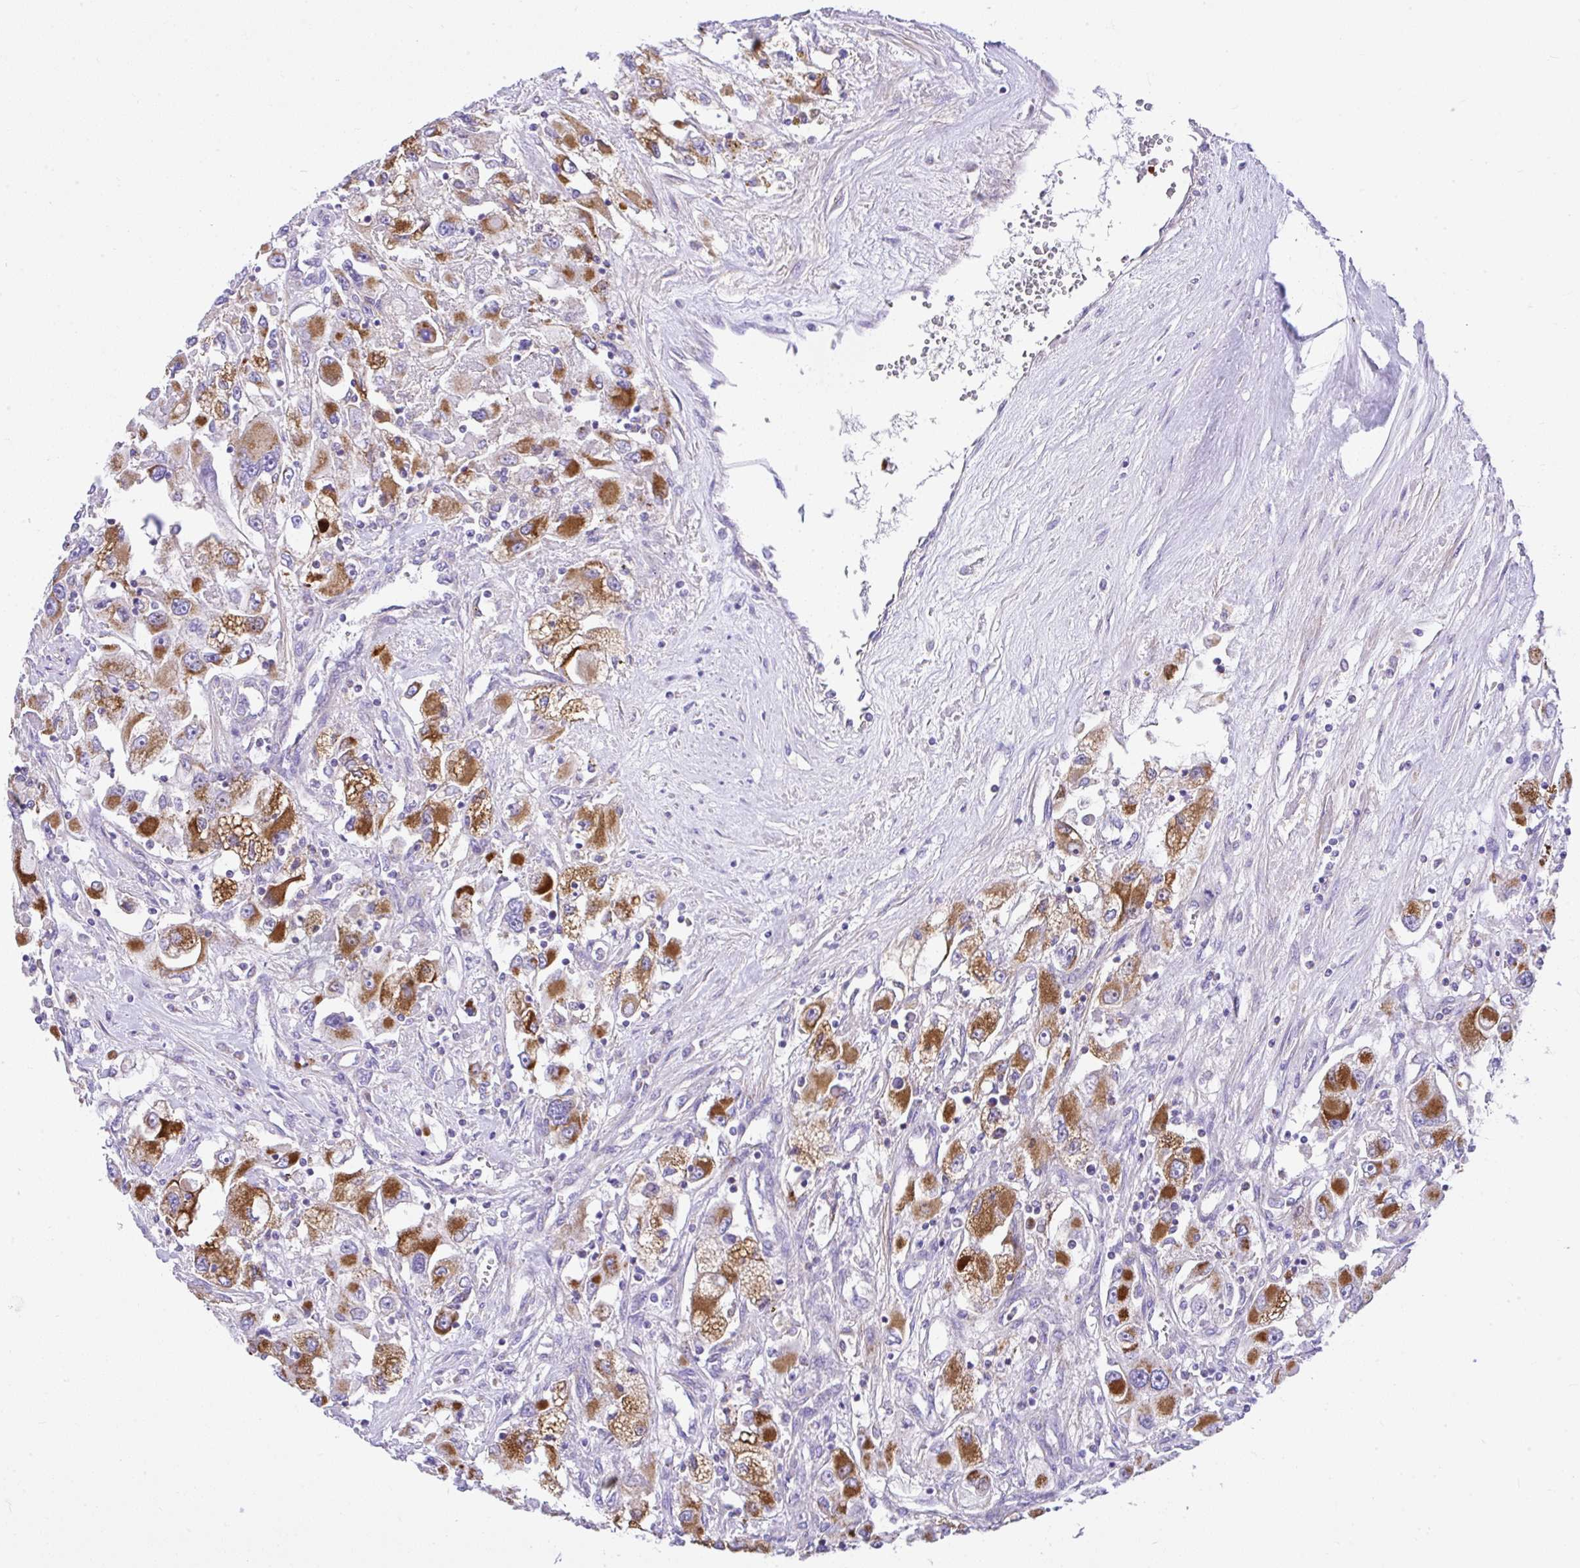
{"staining": {"intensity": "strong", "quantity": ">75%", "location": "cytoplasmic/membranous"}, "tissue": "renal cancer", "cell_type": "Tumor cells", "image_type": "cancer", "snomed": [{"axis": "morphology", "description": "Adenocarcinoma, NOS"}, {"axis": "topography", "description": "Kidney"}], "caption": "Immunohistochemistry histopathology image of neoplastic tissue: human renal cancer (adenocarcinoma) stained using immunohistochemistry shows high levels of strong protein expression localized specifically in the cytoplasmic/membranous of tumor cells, appearing as a cytoplasmic/membranous brown color.", "gene": "SLC13A1", "patient": {"sex": "female", "age": 52}}